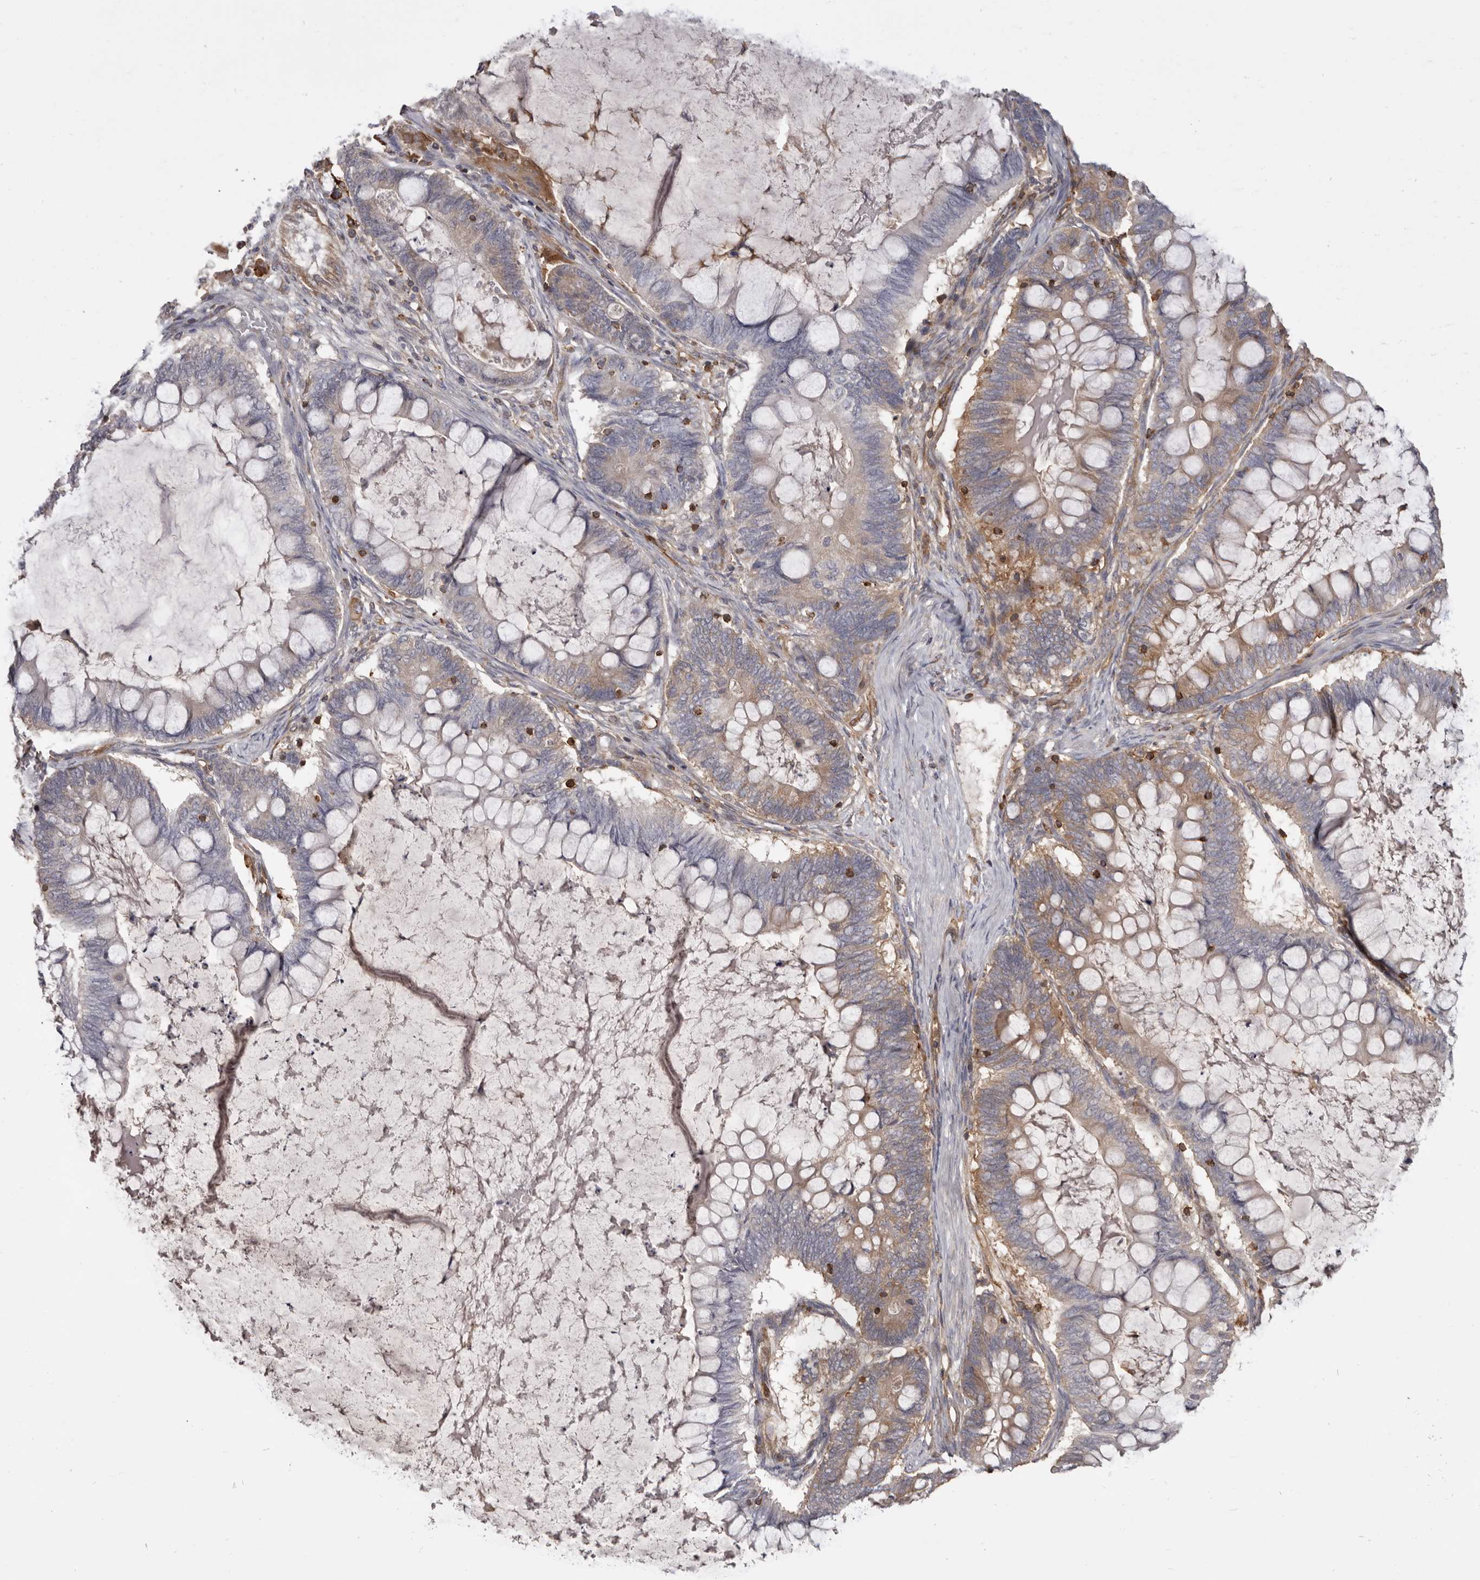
{"staining": {"intensity": "weak", "quantity": "25%-75%", "location": "cytoplasmic/membranous"}, "tissue": "ovarian cancer", "cell_type": "Tumor cells", "image_type": "cancer", "snomed": [{"axis": "morphology", "description": "Cystadenocarcinoma, mucinous, NOS"}, {"axis": "topography", "description": "Ovary"}], "caption": "Brown immunohistochemical staining in human mucinous cystadenocarcinoma (ovarian) exhibits weak cytoplasmic/membranous positivity in about 25%-75% of tumor cells. (Stains: DAB in brown, nuclei in blue, Microscopy: brightfield microscopy at high magnification).", "gene": "CBL", "patient": {"sex": "female", "age": 61}}